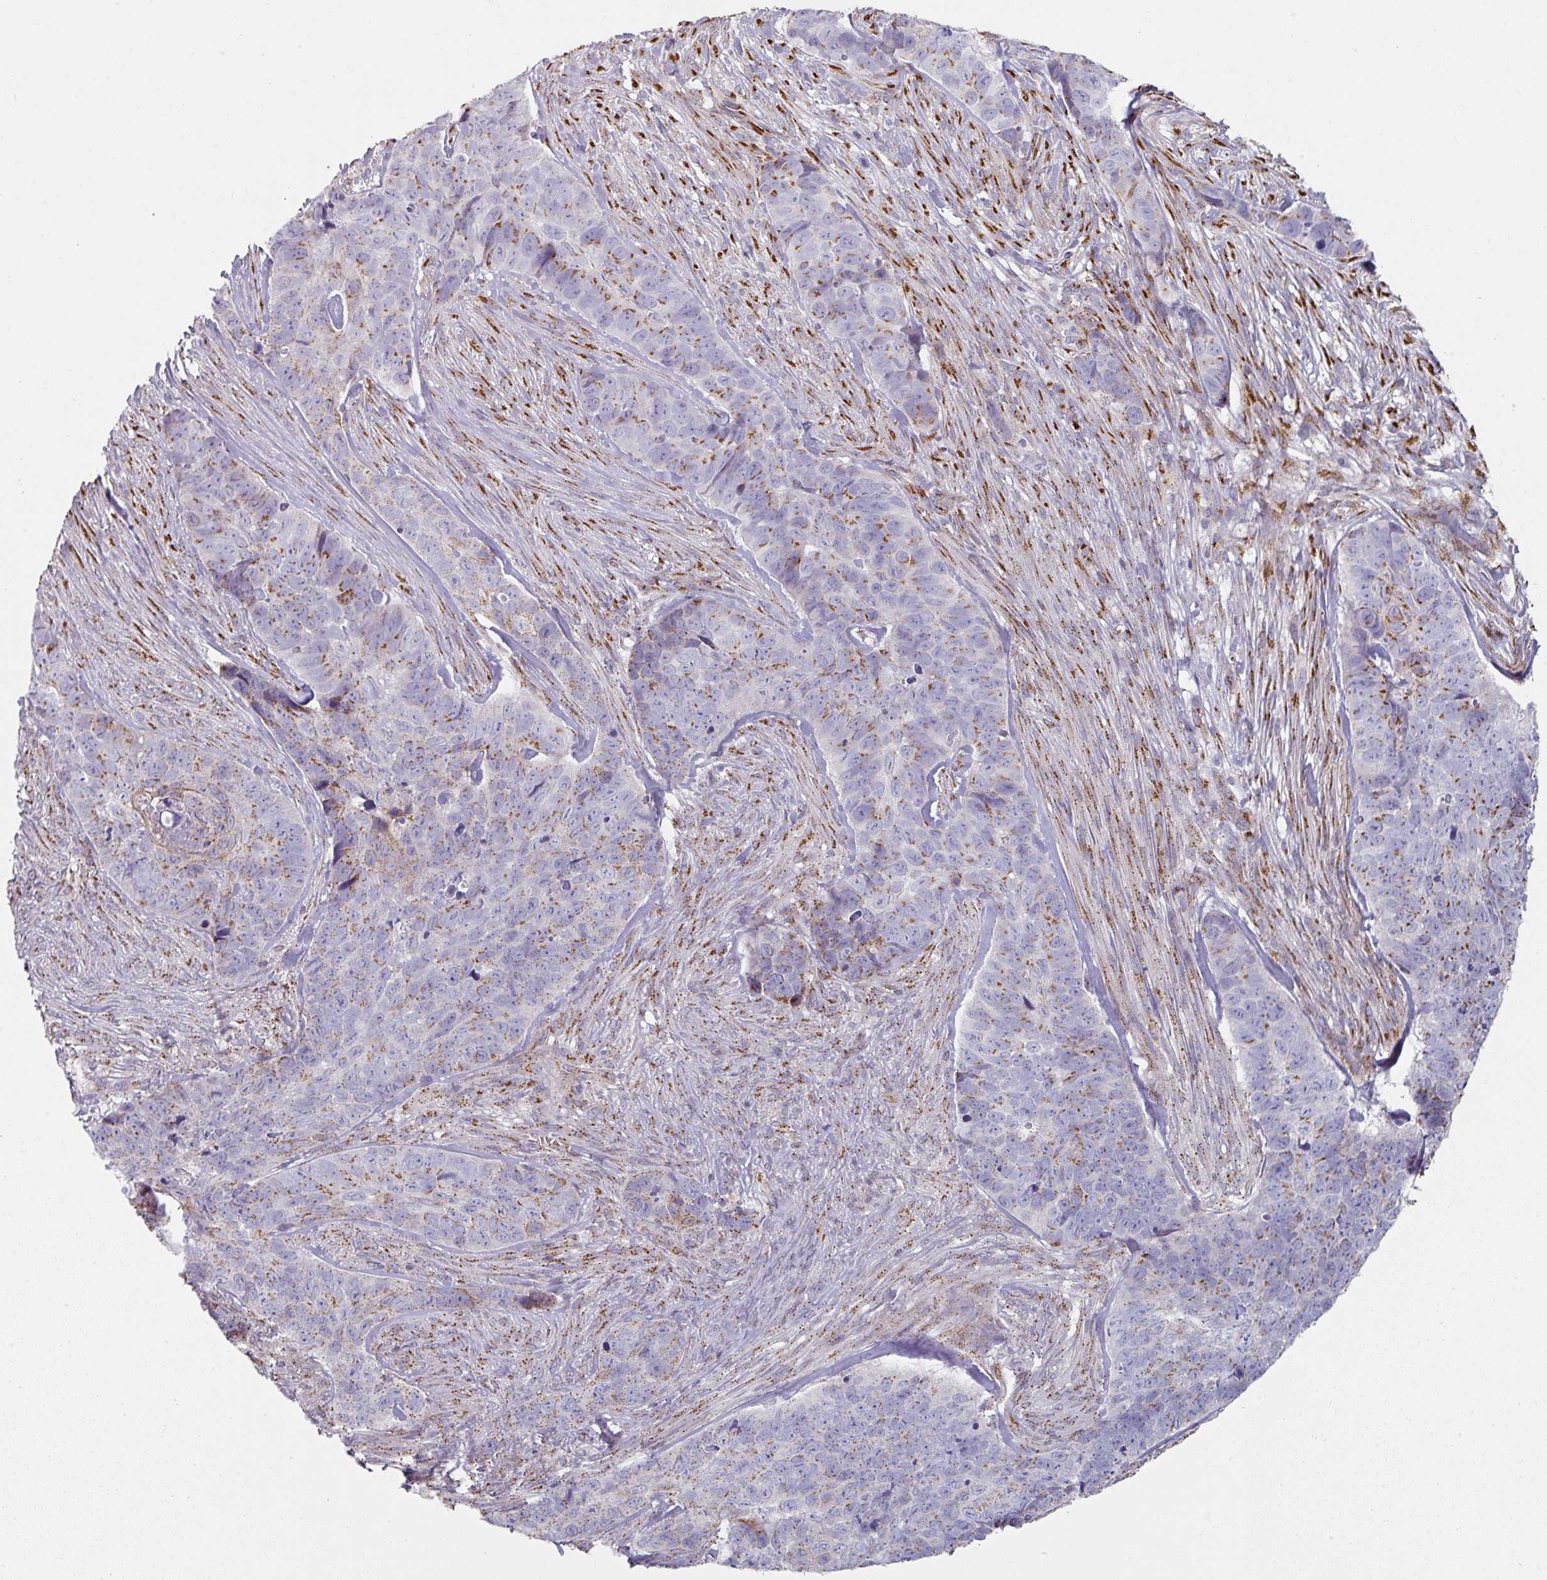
{"staining": {"intensity": "moderate", "quantity": "25%-75%", "location": "cytoplasmic/membranous"}, "tissue": "skin cancer", "cell_type": "Tumor cells", "image_type": "cancer", "snomed": [{"axis": "morphology", "description": "Basal cell carcinoma"}, {"axis": "topography", "description": "Skin"}], "caption": "An immunohistochemistry micrograph of neoplastic tissue is shown. Protein staining in brown highlights moderate cytoplasmic/membranous positivity in skin cancer (basal cell carcinoma) within tumor cells. (brown staining indicates protein expression, while blue staining denotes nuclei).", "gene": "CCDC85B", "patient": {"sex": "female", "age": 82}}